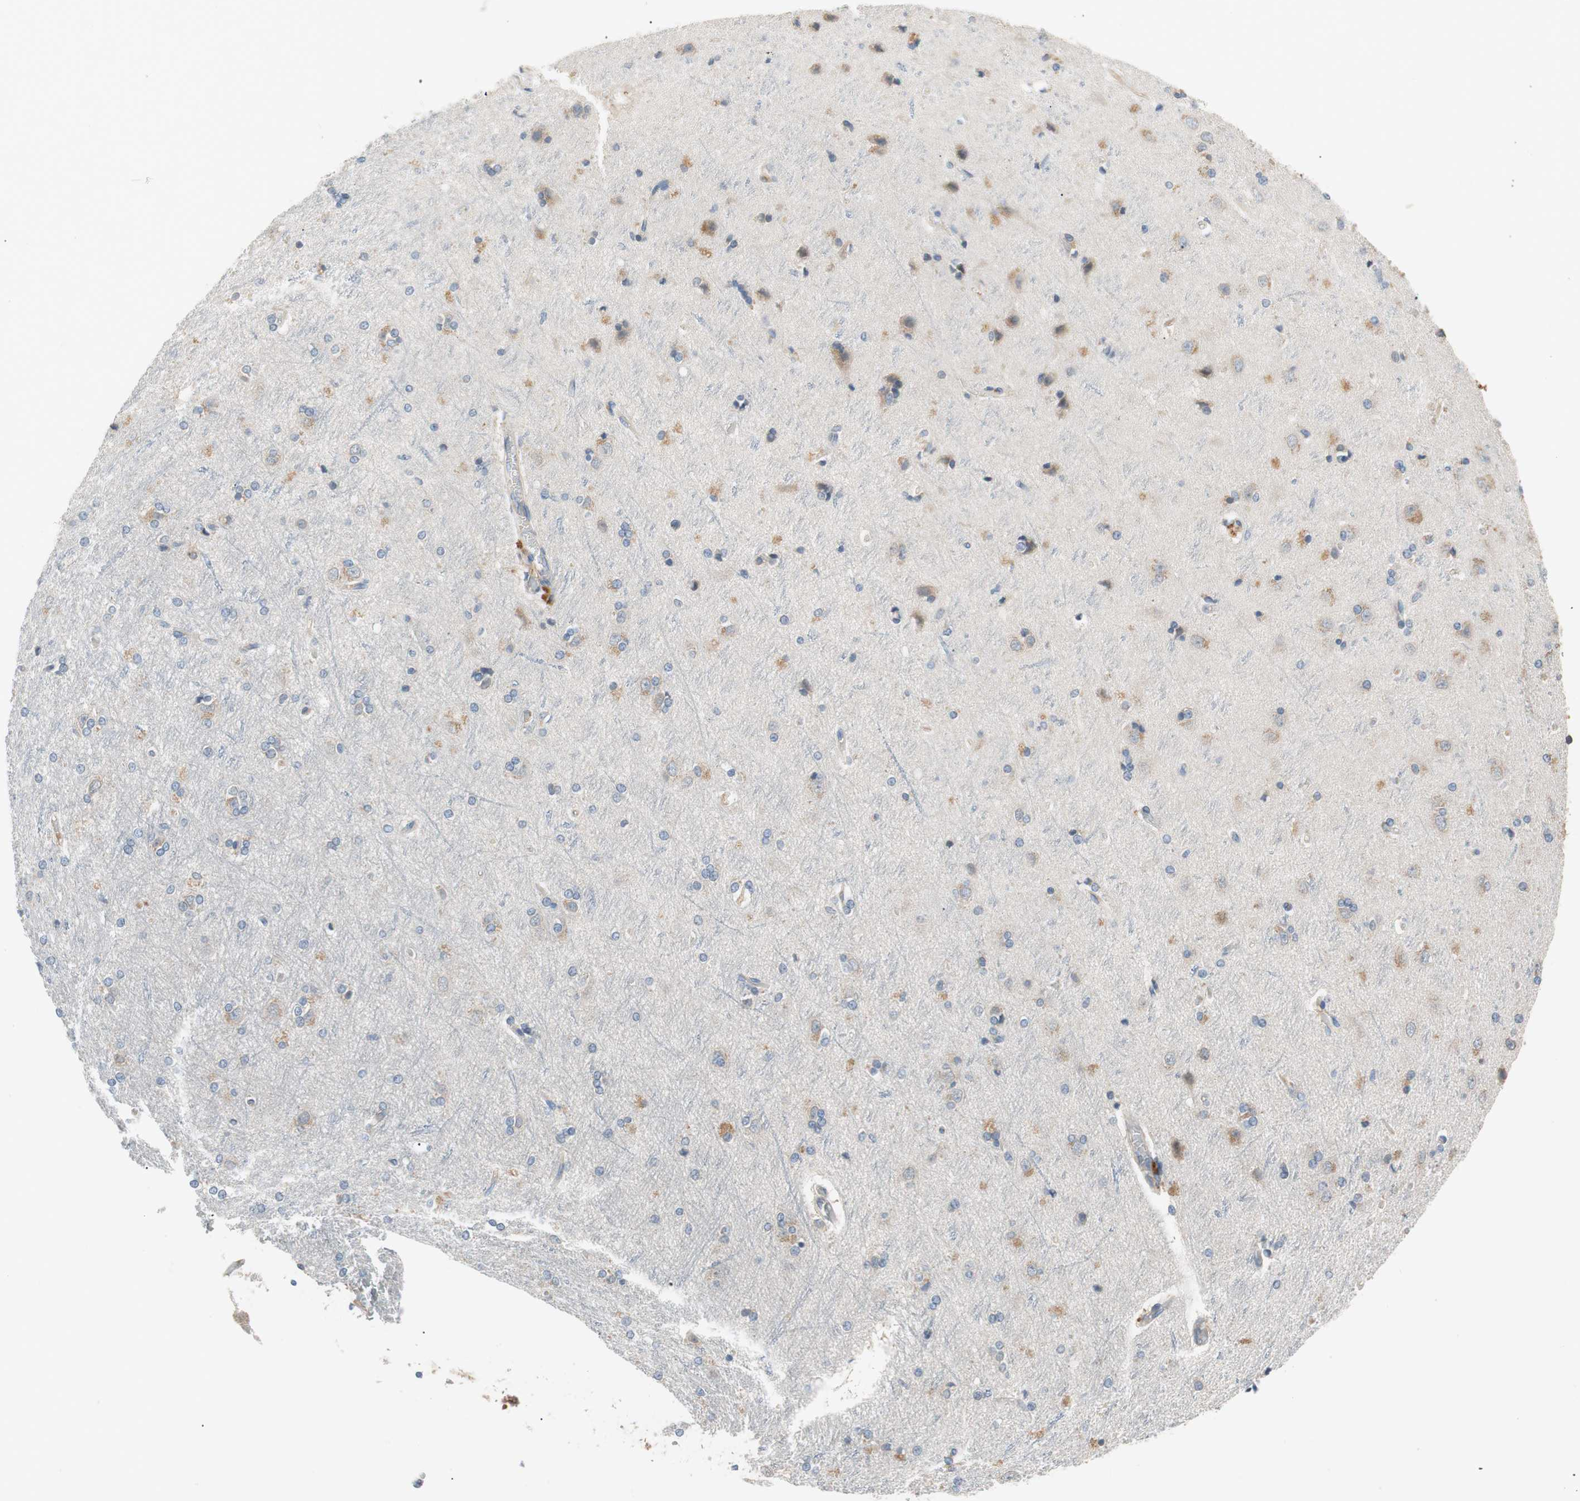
{"staining": {"intensity": "weak", "quantity": "25%-75%", "location": "cytoplasmic/membranous"}, "tissue": "cerebral cortex", "cell_type": "Endothelial cells", "image_type": "normal", "snomed": [{"axis": "morphology", "description": "Normal tissue, NOS"}, {"axis": "topography", "description": "Cerebral cortex"}], "caption": "This photomicrograph shows immunohistochemistry (IHC) staining of normal cerebral cortex, with low weak cytoplasmic/membranous positivity in approximately 25%-75% of endothelial cells.", "gene": "FADS2", "patient": {"sex": "female", "age": 54}}